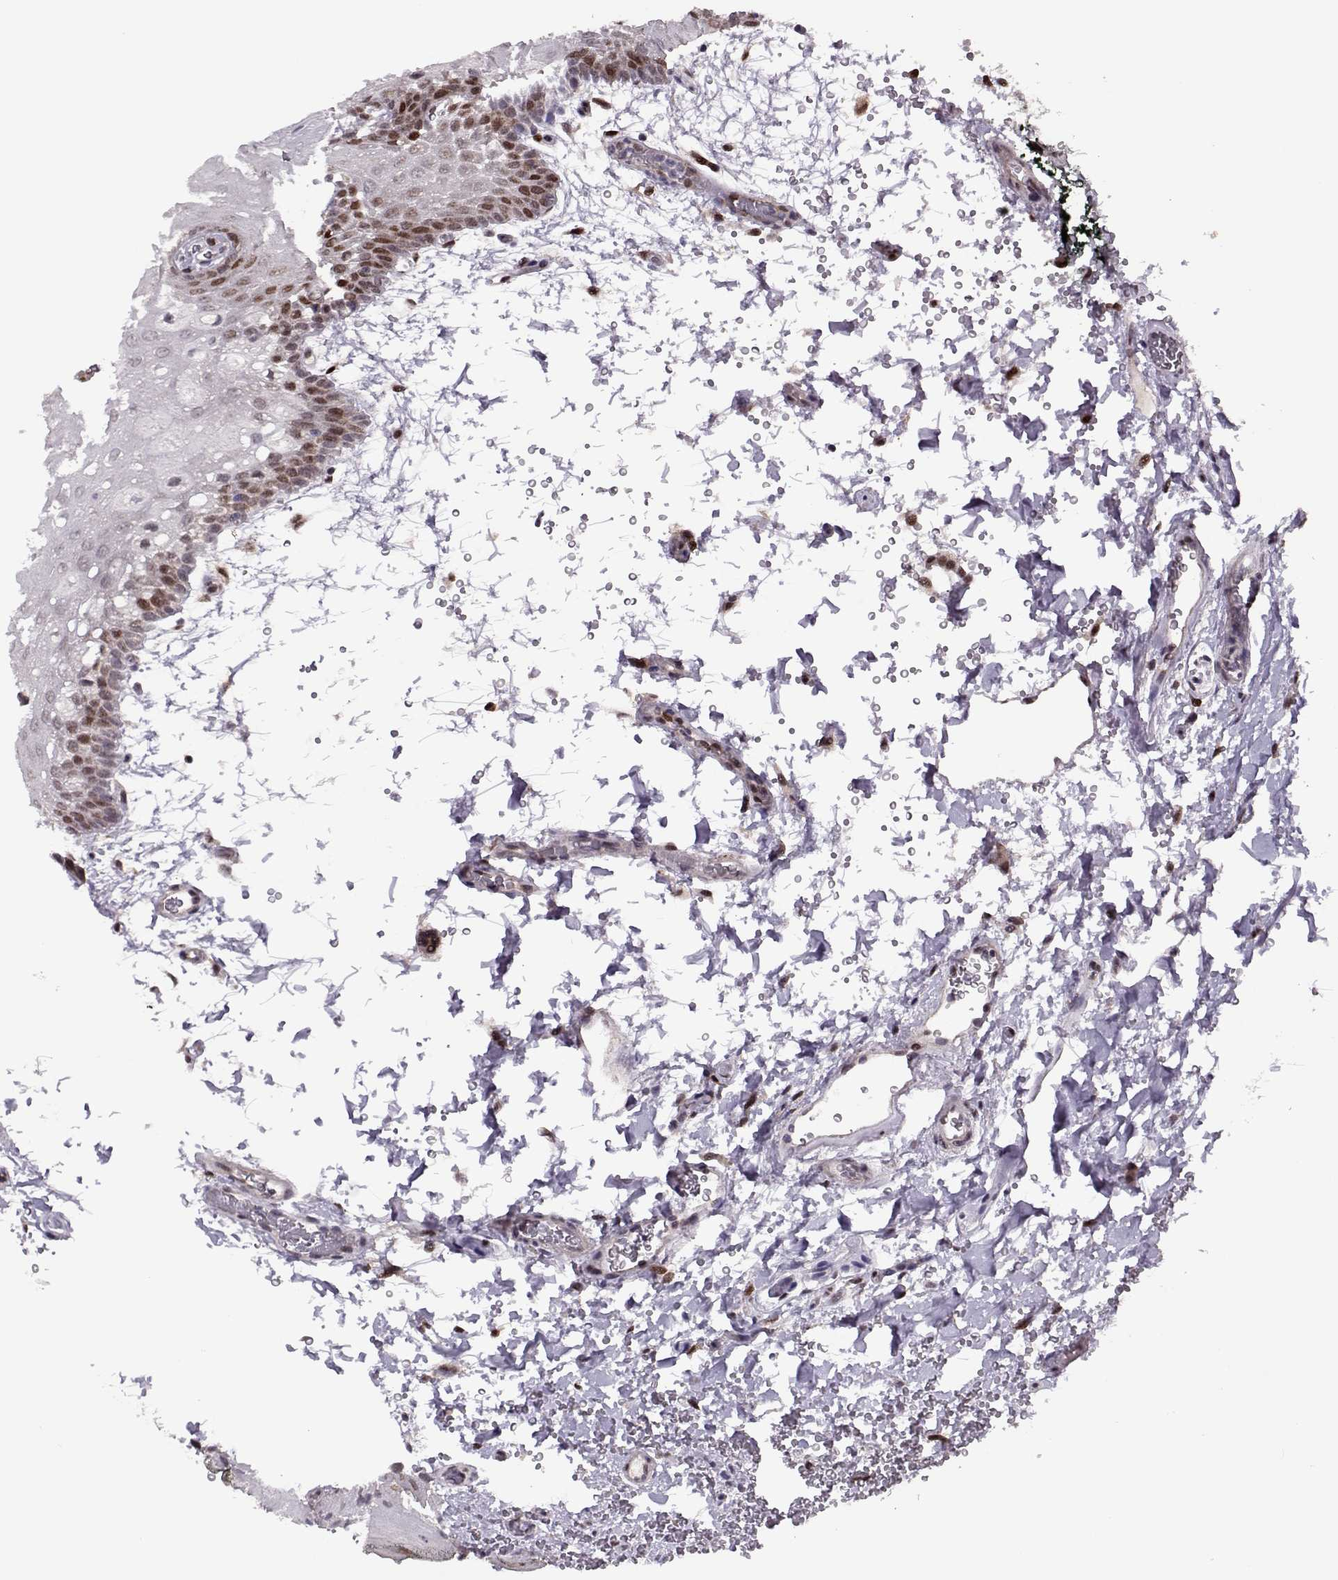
{"staining": {"intensity": "moderate", "quantity": "<25%", "location": "nuclear"}, "tissue": "oral mucosa", "cell_type": "Squamous epithelial cells", "image_type": "normal", "snomed": [{"axis": "morphology", "description": "Normal tissue, NOS"}, {"axis": "topography", "description": "Oral tissue"}, {"axis": "topography", "description": "Head-Neck"}], "caption": "Oral mucosa stained with DAB (3,3'-diaminobenzidine) immunohistochemistry (IHC) shows low levels of moderate nuclear staining in about <25% of squamous epithelial cells.", "gene": "CDK4", "patient": {"sex": "male", "age": 65}}